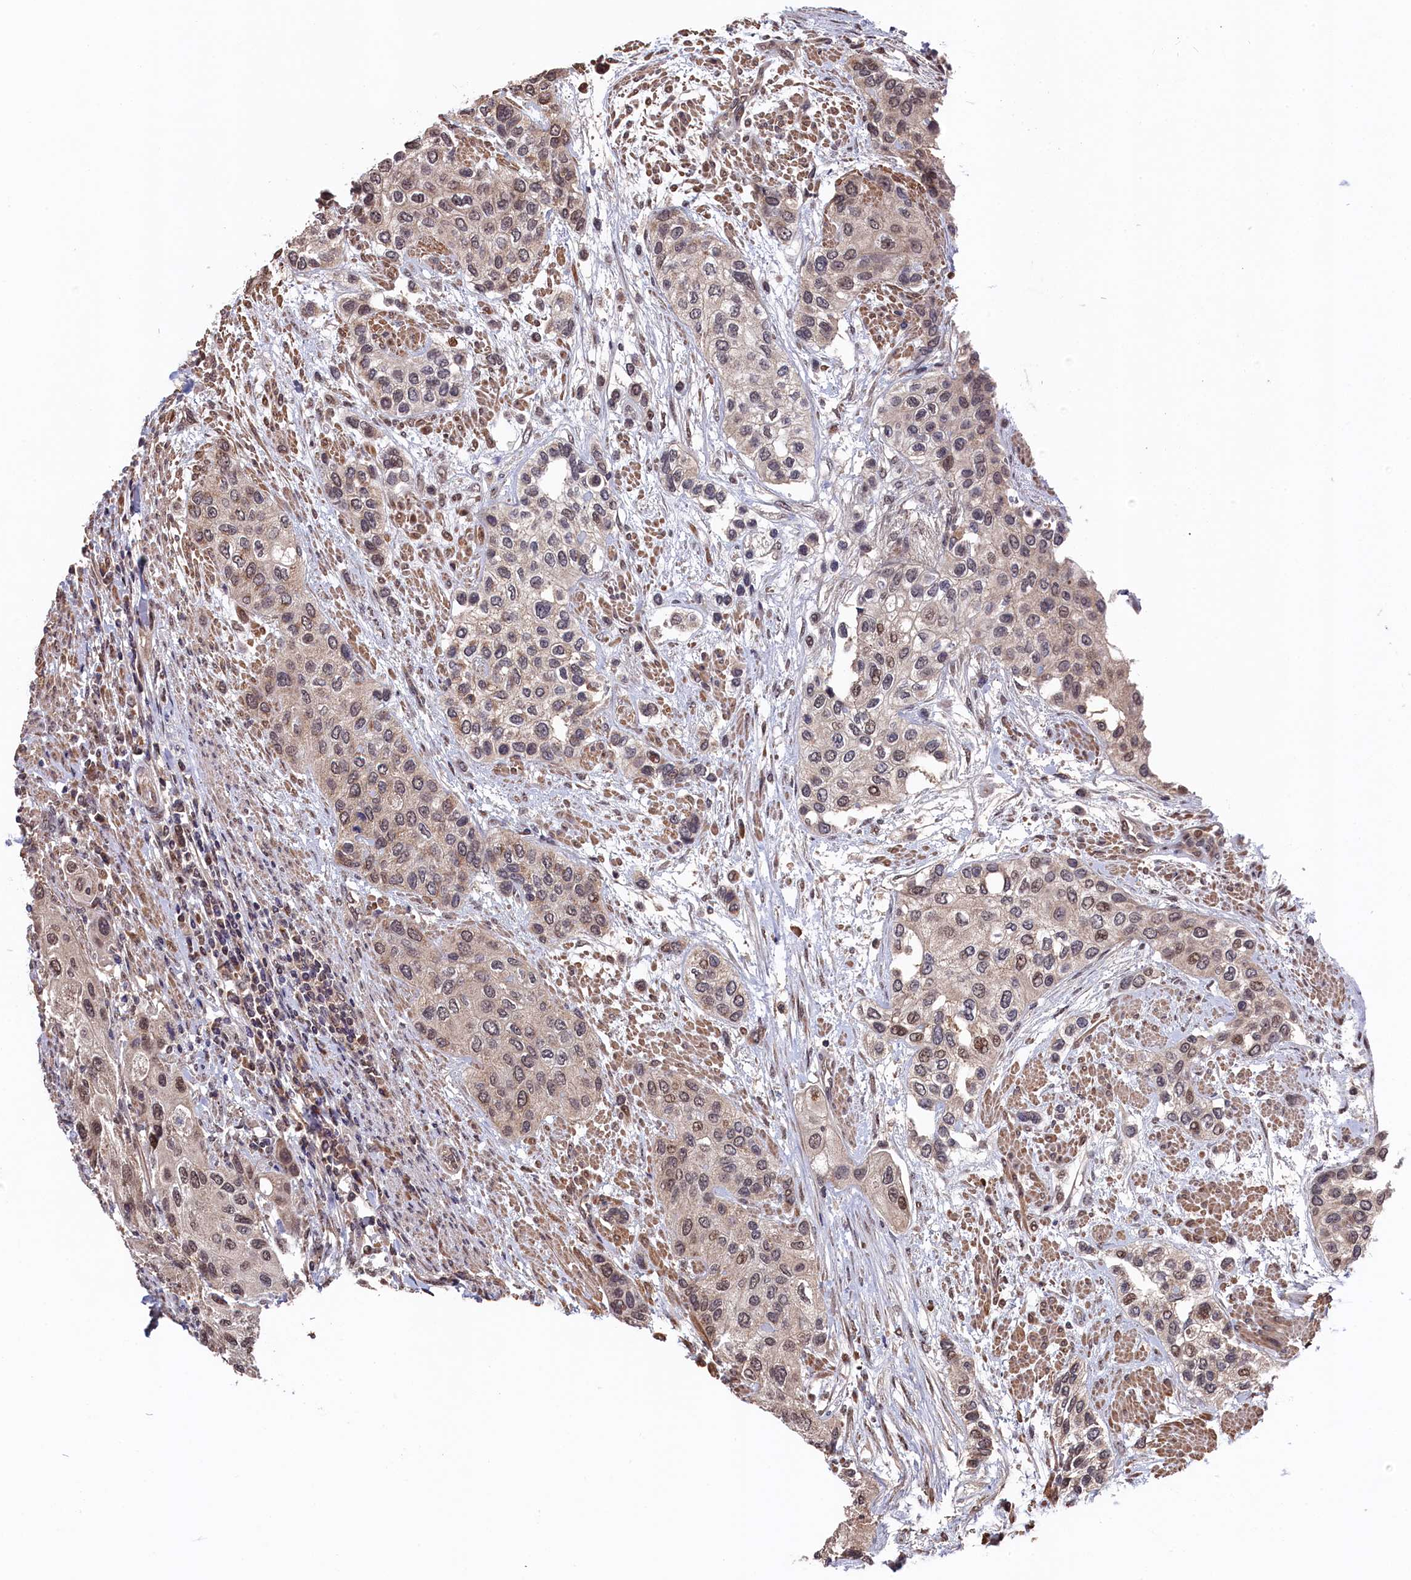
{"staining": {"intensity": "weak", "quantity": "25%-75%", "location": "nuclear"}, "tissue": "urothelial cancer", "cell_type": "Tumor cells", "image_type": "cancer", "snomed": [{"axis": "morphology", "description": "Normal tissue, NOS"}, {"axis": "morphology", "description": "Urothelial carcinoma, High grade"}, {"axis": "topography", "description": "Vascular tissue"}, {"axis": "topography", "description": "Urinary bladder"}], "caption": "Human urothelial cancer stained for a protein (brown) exhibits weak nuclear positive staining in about 25%-75% of tumor cells.", "gene": "CLPX", "patient": {"sex": "female", "age": 56}}